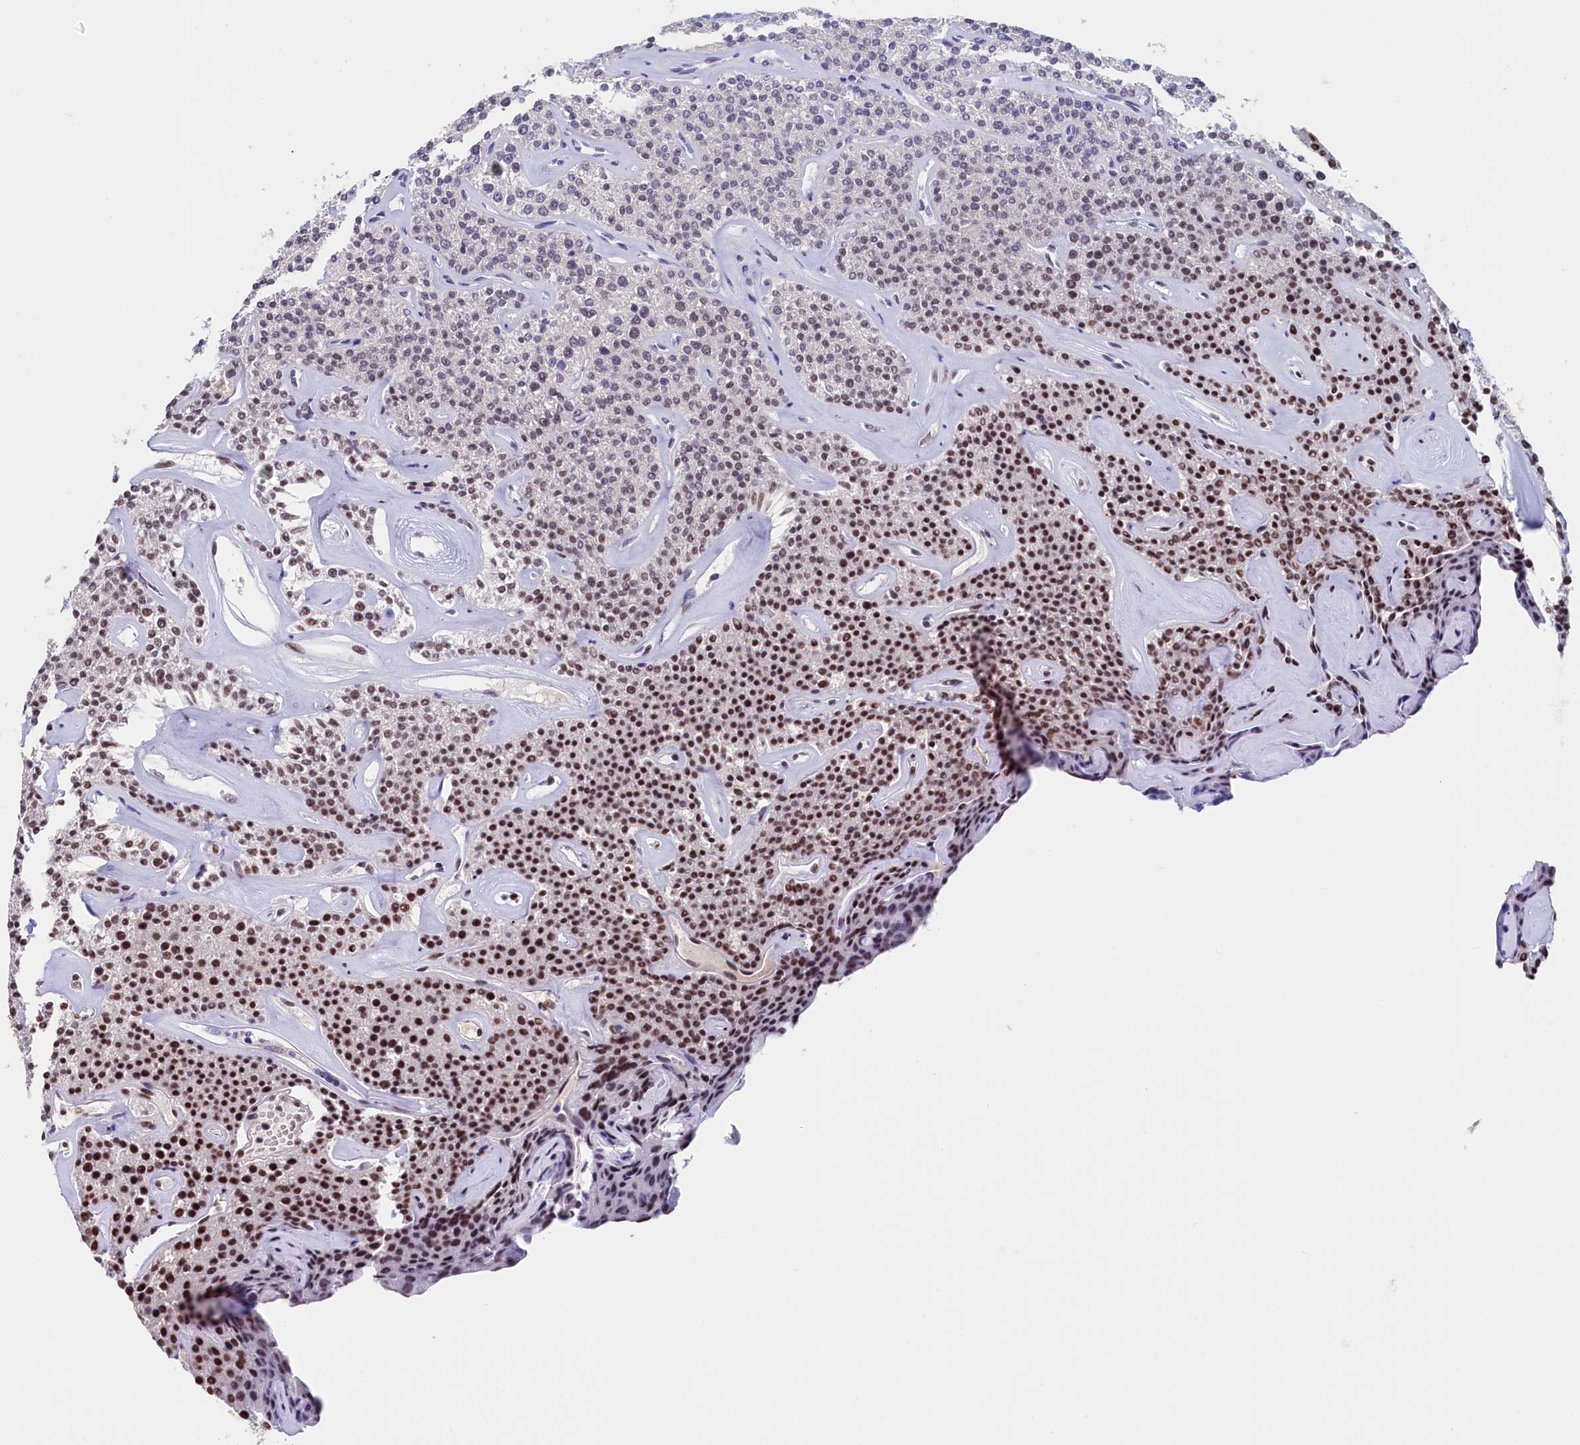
{"staining": {"intensity": "moderate", "quantity": "25%-75%", "location": "nuclear"}, "tissue": "parathyroid gland", "cell_type": "Glandular cells", "image_type": "normal", "snomed": [{"axis": "morphology", "description": "Normal tissue, NOS"}, {"axis": "topography", "description": "Parathyroid gland"}], "caption": "Protein expression analysis of unremarkable parathyroid gland exhibits moderate nuclear positivity in approximately 25%-75% of glandular cells. The staining is performed using DAB (3,3'-diaminobenzidine) brown chromogen to label protein expression. The nuclei are counter-stained blue using hematoxylin.", "gene": "MOSPD3", "patient": {"sex": "male", "age": 46}}